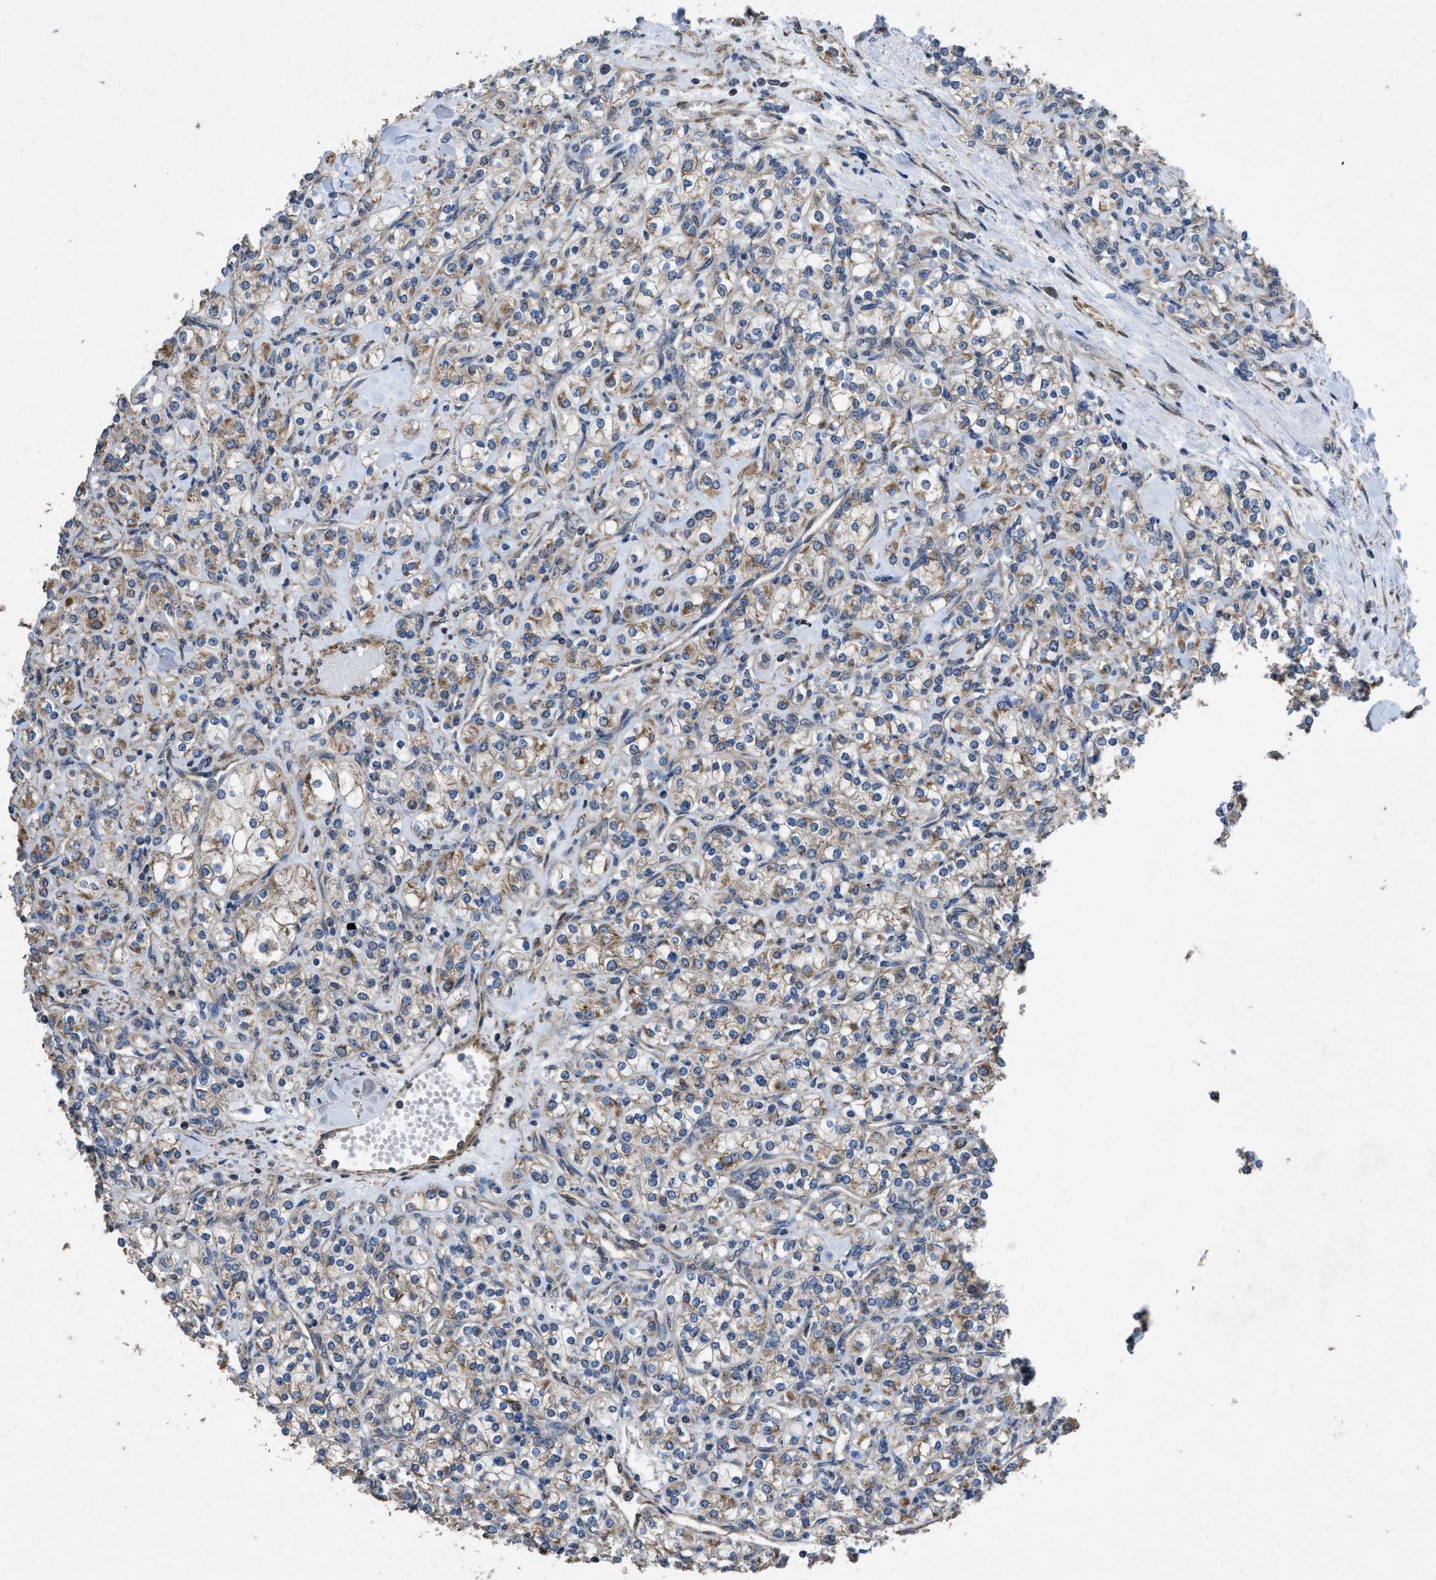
{"staining": {"intensity": "moderate", "quantity": "25%-75%", "location": "cytoplasmic/membranous"}, "tissue": "renal cancer", "cell_type": "Tumor cells", "image_type": "cancer", "snomed": [{"axis": "morphology", "description": "Adenocarcinoma, NOS"}, {"axis": "topography", "description": "Kidney"}], "caption": "Protein analysis of adenocarcinoma (renal) tissue demonstrates moderate cytoplasmic/membranous expression in about 25%-75% of tumor cells.", "gene": "ARL6", "patient": {"sex": "male", "age": 77}}